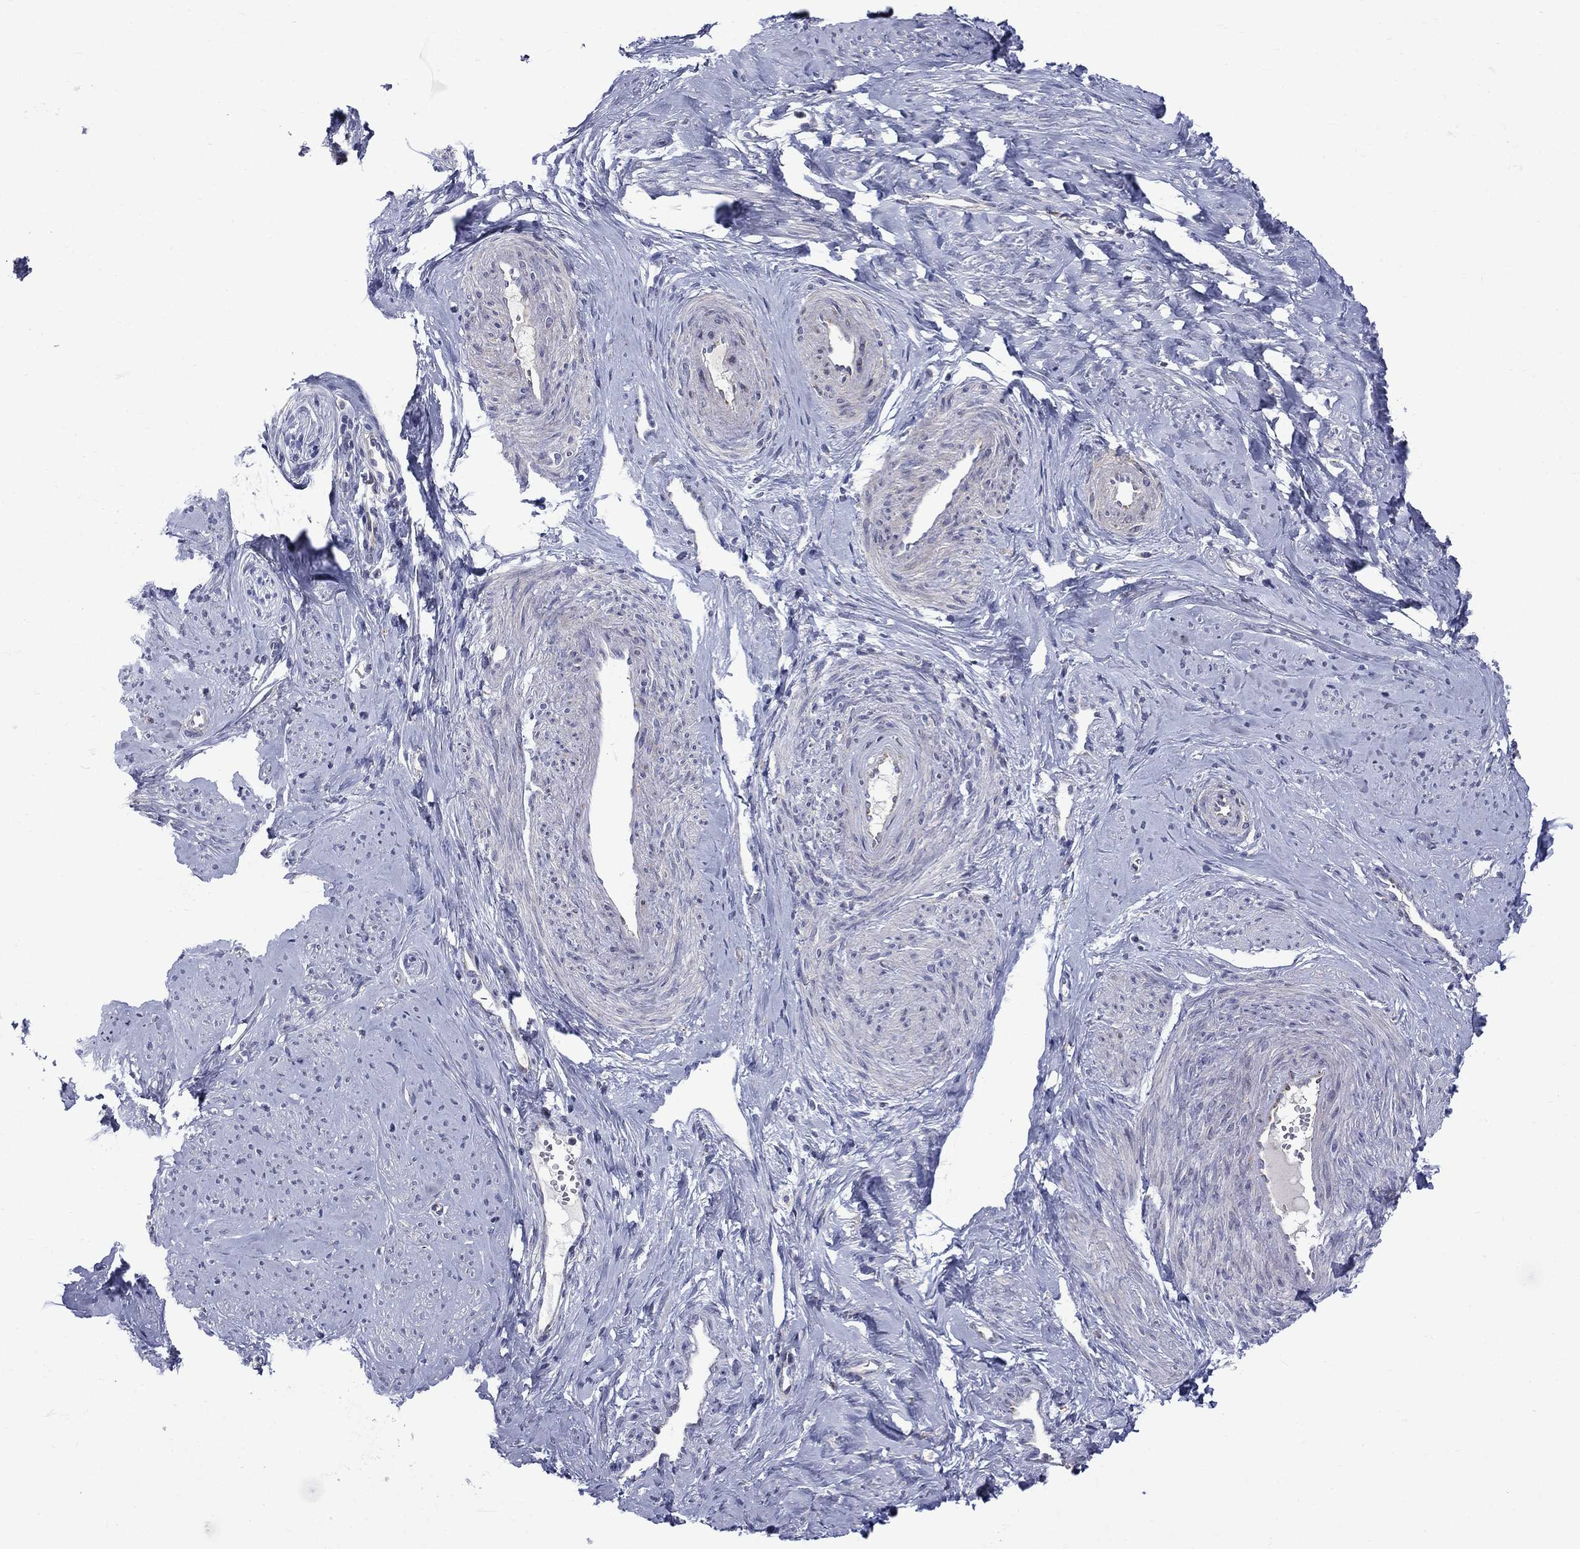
{"staining": {"intensity": "negative", "quantity": "none", "location": "none"}, "tissue": "smooth muscle", "cell_type": "Smooth muscle cells", "image_type": "normal", "snomed": [{"axis": "morphology", "description": "Normal tissue, NOS"}, {"axis": "topography", "description": "Smooth muscle"}], "caption": "Immunohistochemistry image of unremarkable smooth muscle: smooth muscle stained with DAB exhibits no significant protein positivity in smooth muscle cells.", "gene": "ASNS", "patient": {"sex": "female", "age": 48}}